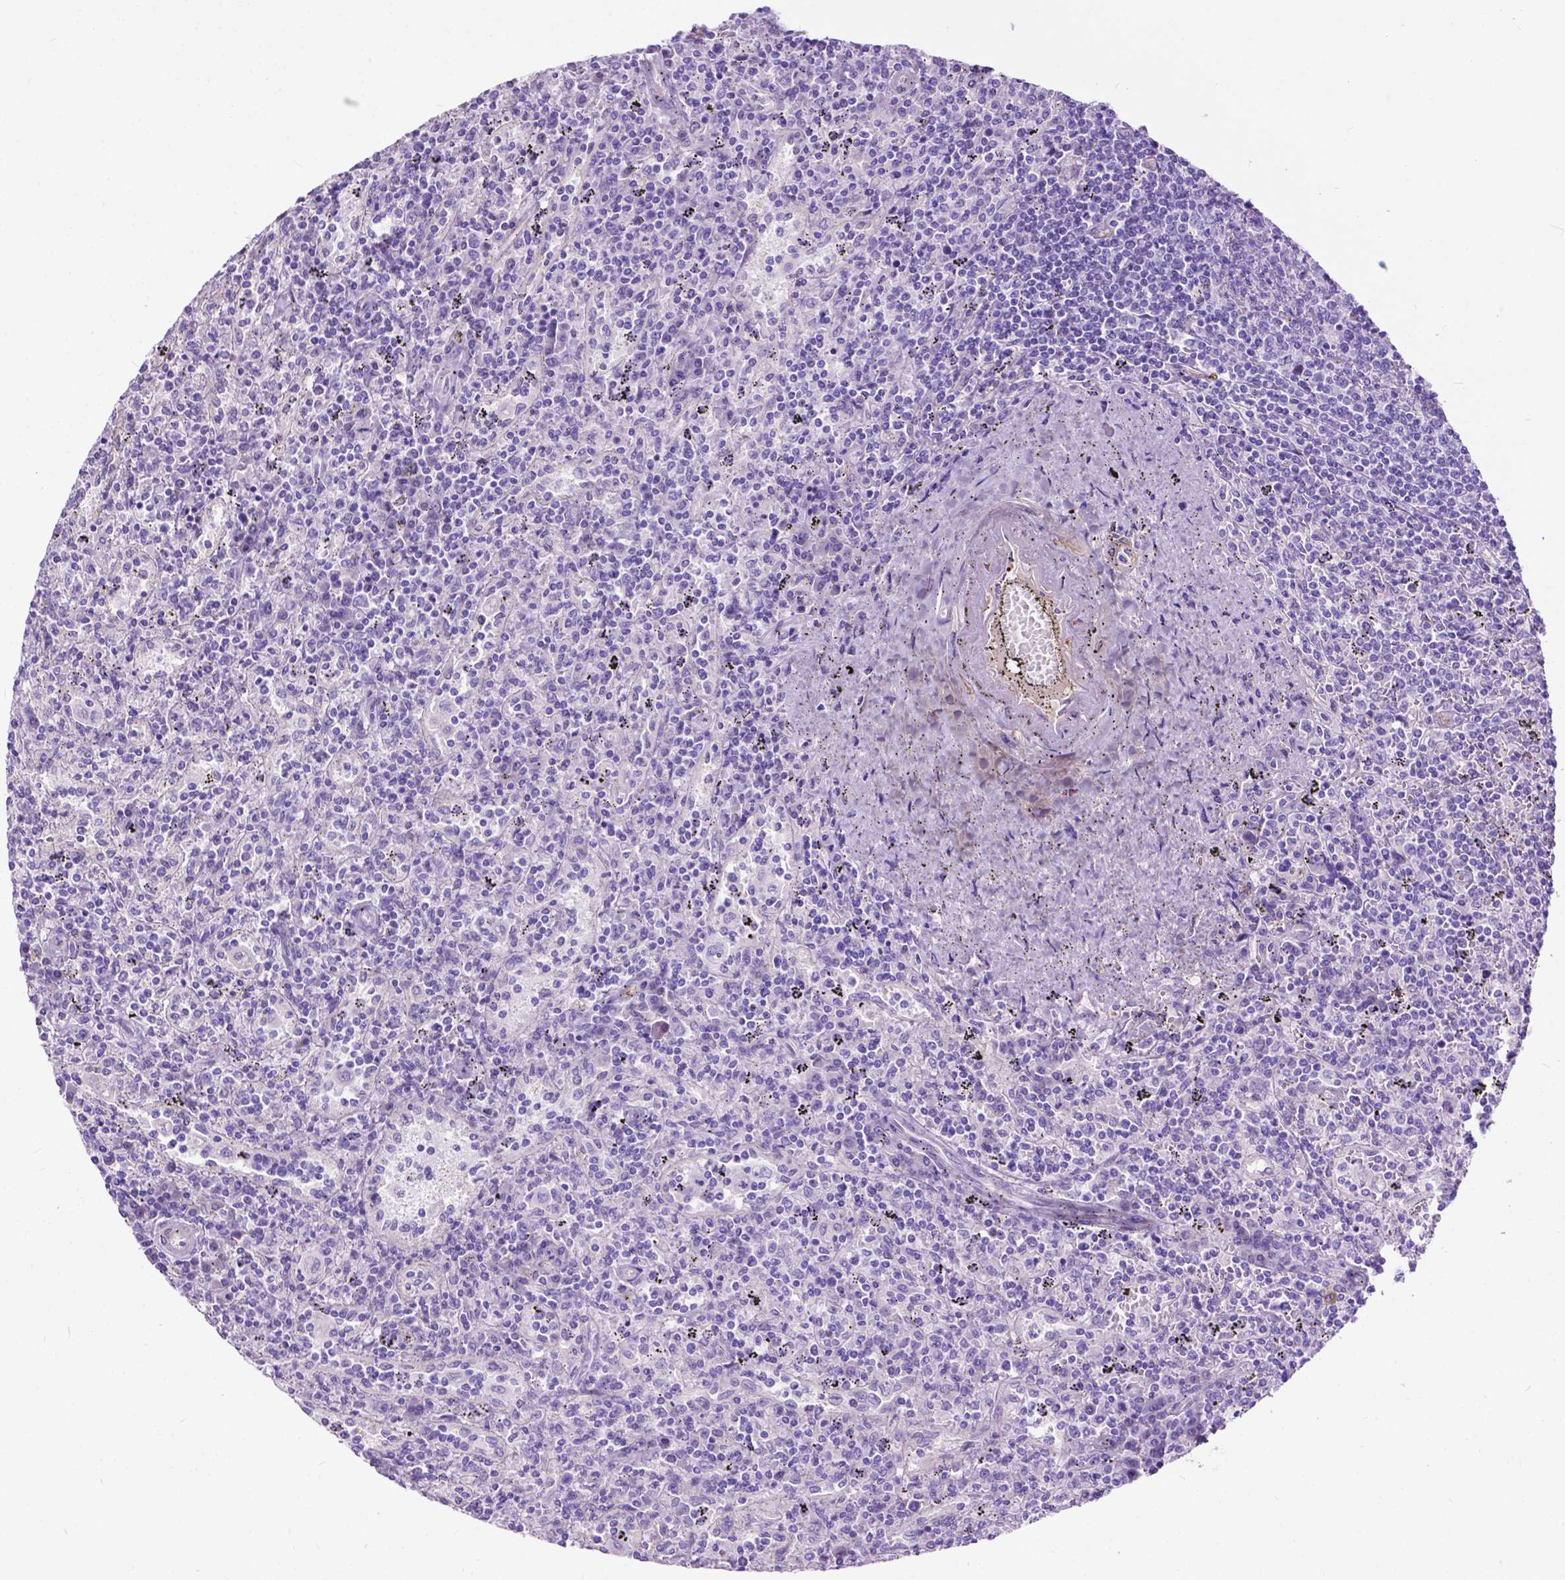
{"staining": {"intensity": "negative", "quantity": "none", "location": "none"}, "tissue": "lymphoma", "cell_type": "Tumor cells", "image_type": "cancer", "snomed": [{"axis": "morphology", "description": "Malignant lymphoma, non-Hodgkin's type, Low grade"}, {"axis": "topography", "description": "Spleen"}], "caption": "IHC of human lymphoma exhibits no positivity in tumor cells.", "gene": "PCDHA12", "patient": {"sex": "male", "age": 62}}